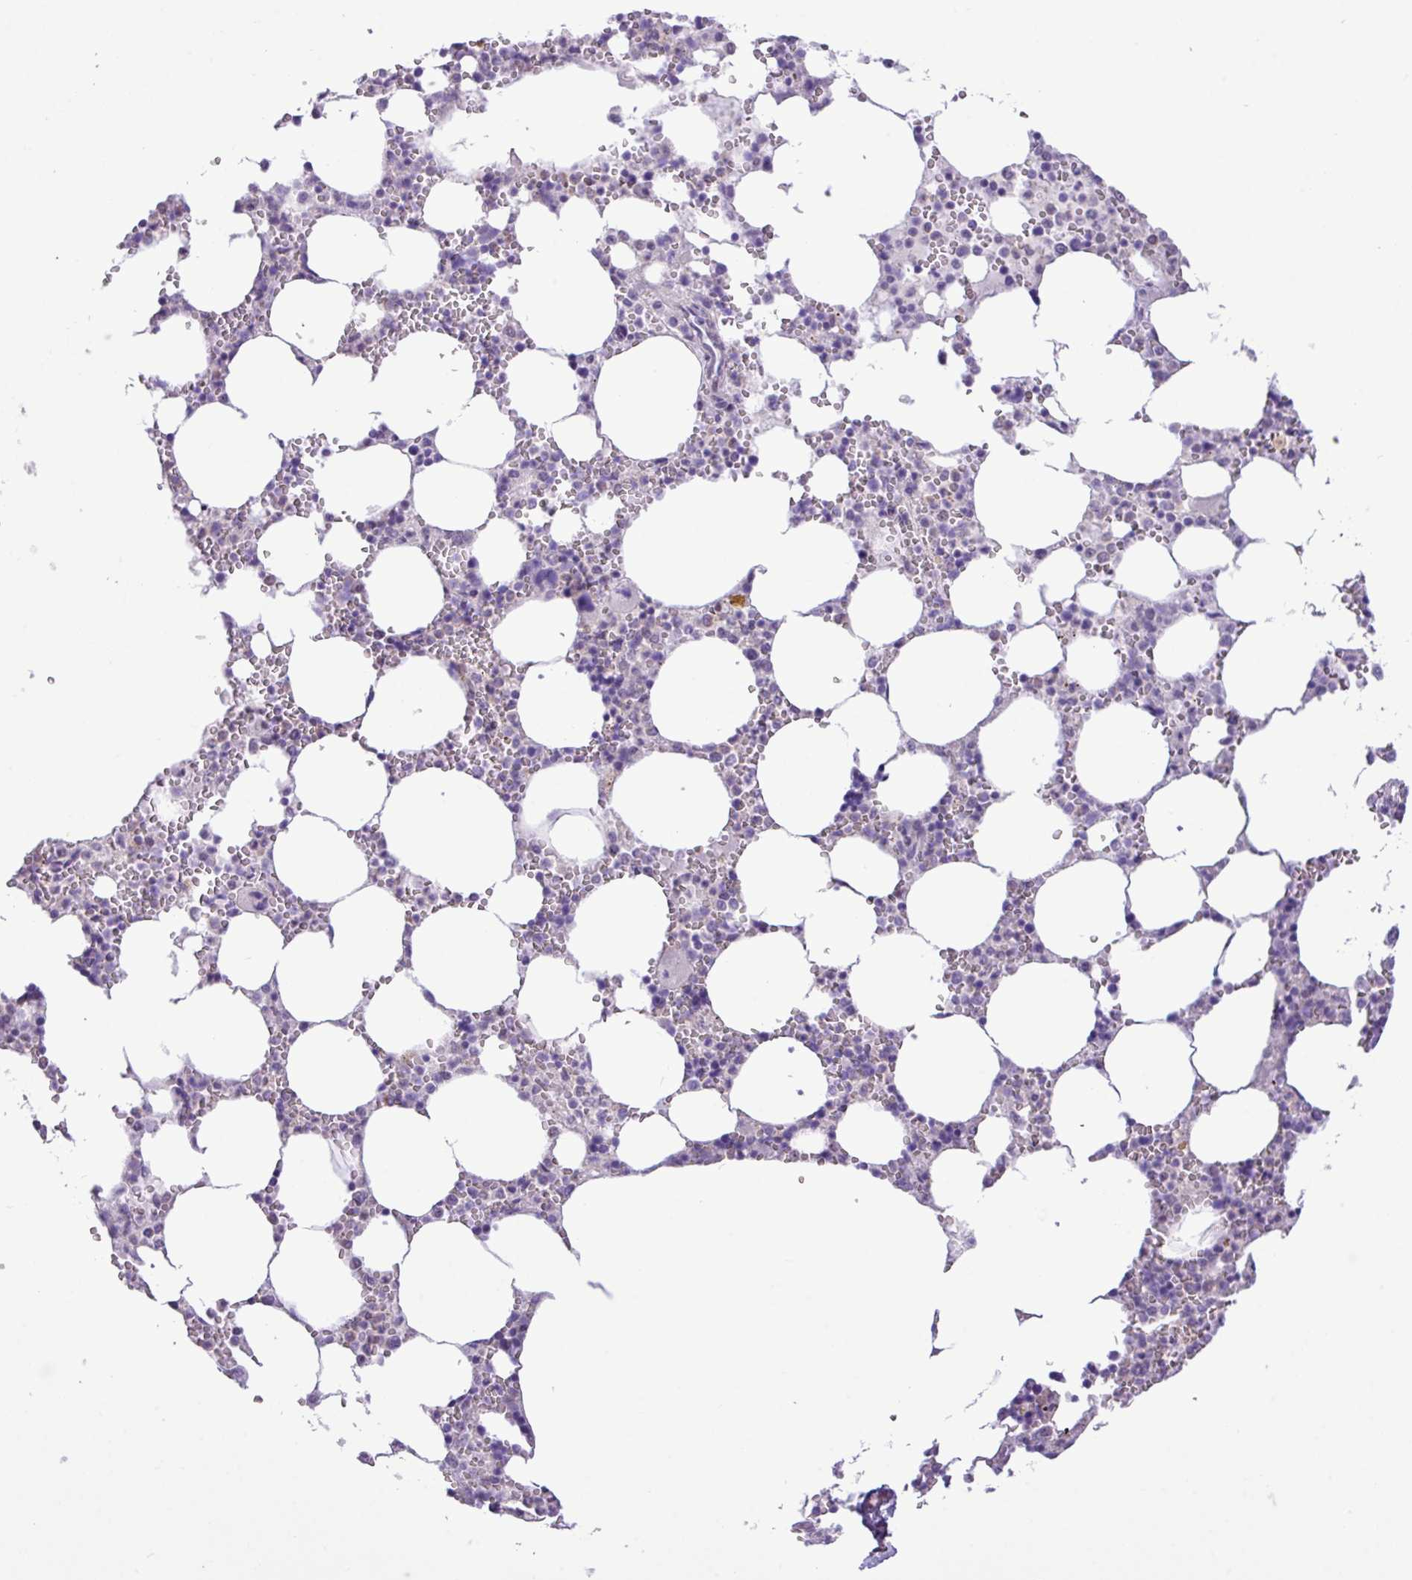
{"staining": {"intensity": "negative", "quantity": "none", "location": "none"}, "tissue": "bone marrow", "cell_type": "Hematopoietic cells", "image_type": "normal", "snomed": [{"axis": "morphology", "description": "Normal tissue, NOS"}, {"axis": "topography", "description": "Bone marrow"}], "caption": "DAB (3,3'-diaminobenzidine) immunohistochemical staining of benign bone marrow reveals no significant staining in hematopoietic cells.", "gene": "YLPM1", "patient": {"sex": "male", "age": 64}}